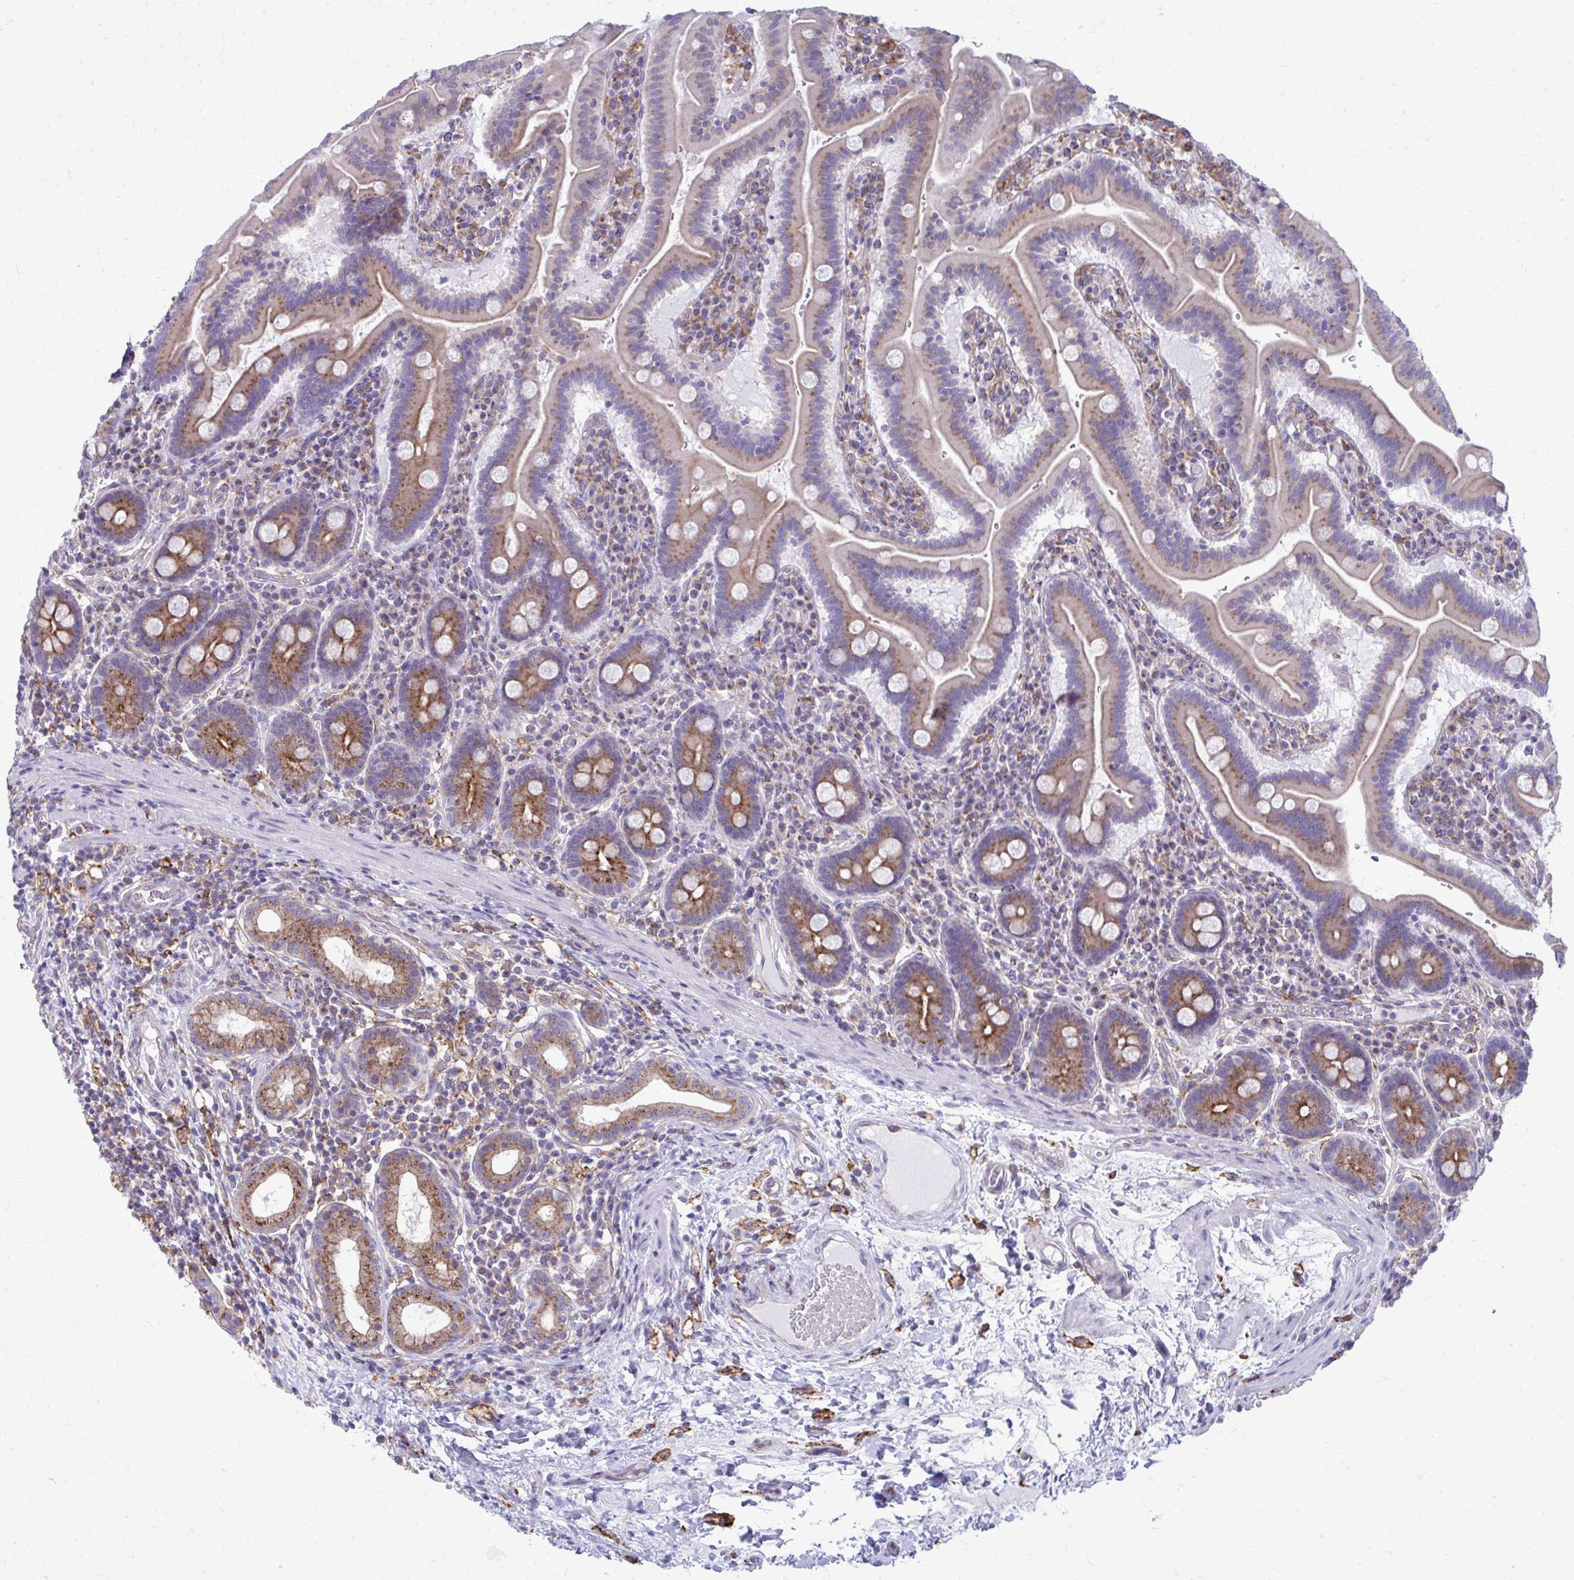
{"staining": {"intensity": "moderate", "quantity": "25%-75%", "location": "cytoplasmic/membranous"}, "tissue": "small intestine", "cell_type": "Glandular cells", "image_type": "normal", "snomed": [{"axis": "morphology", "description": "Normal tissue, NOS"}, {"axis": "topography", "description": "Small intestine"}], "caption": "This micrograph shows normal small intestine stained with immunohistochemistry (IHC) to label a protein in brown. The cytoplasmic/membranous of glandular cells show moderate positivity for the protein. Nuclei are counter-stained blue.", "gene": "CLTA", "patient": {"sex": "male", "age": 26}}